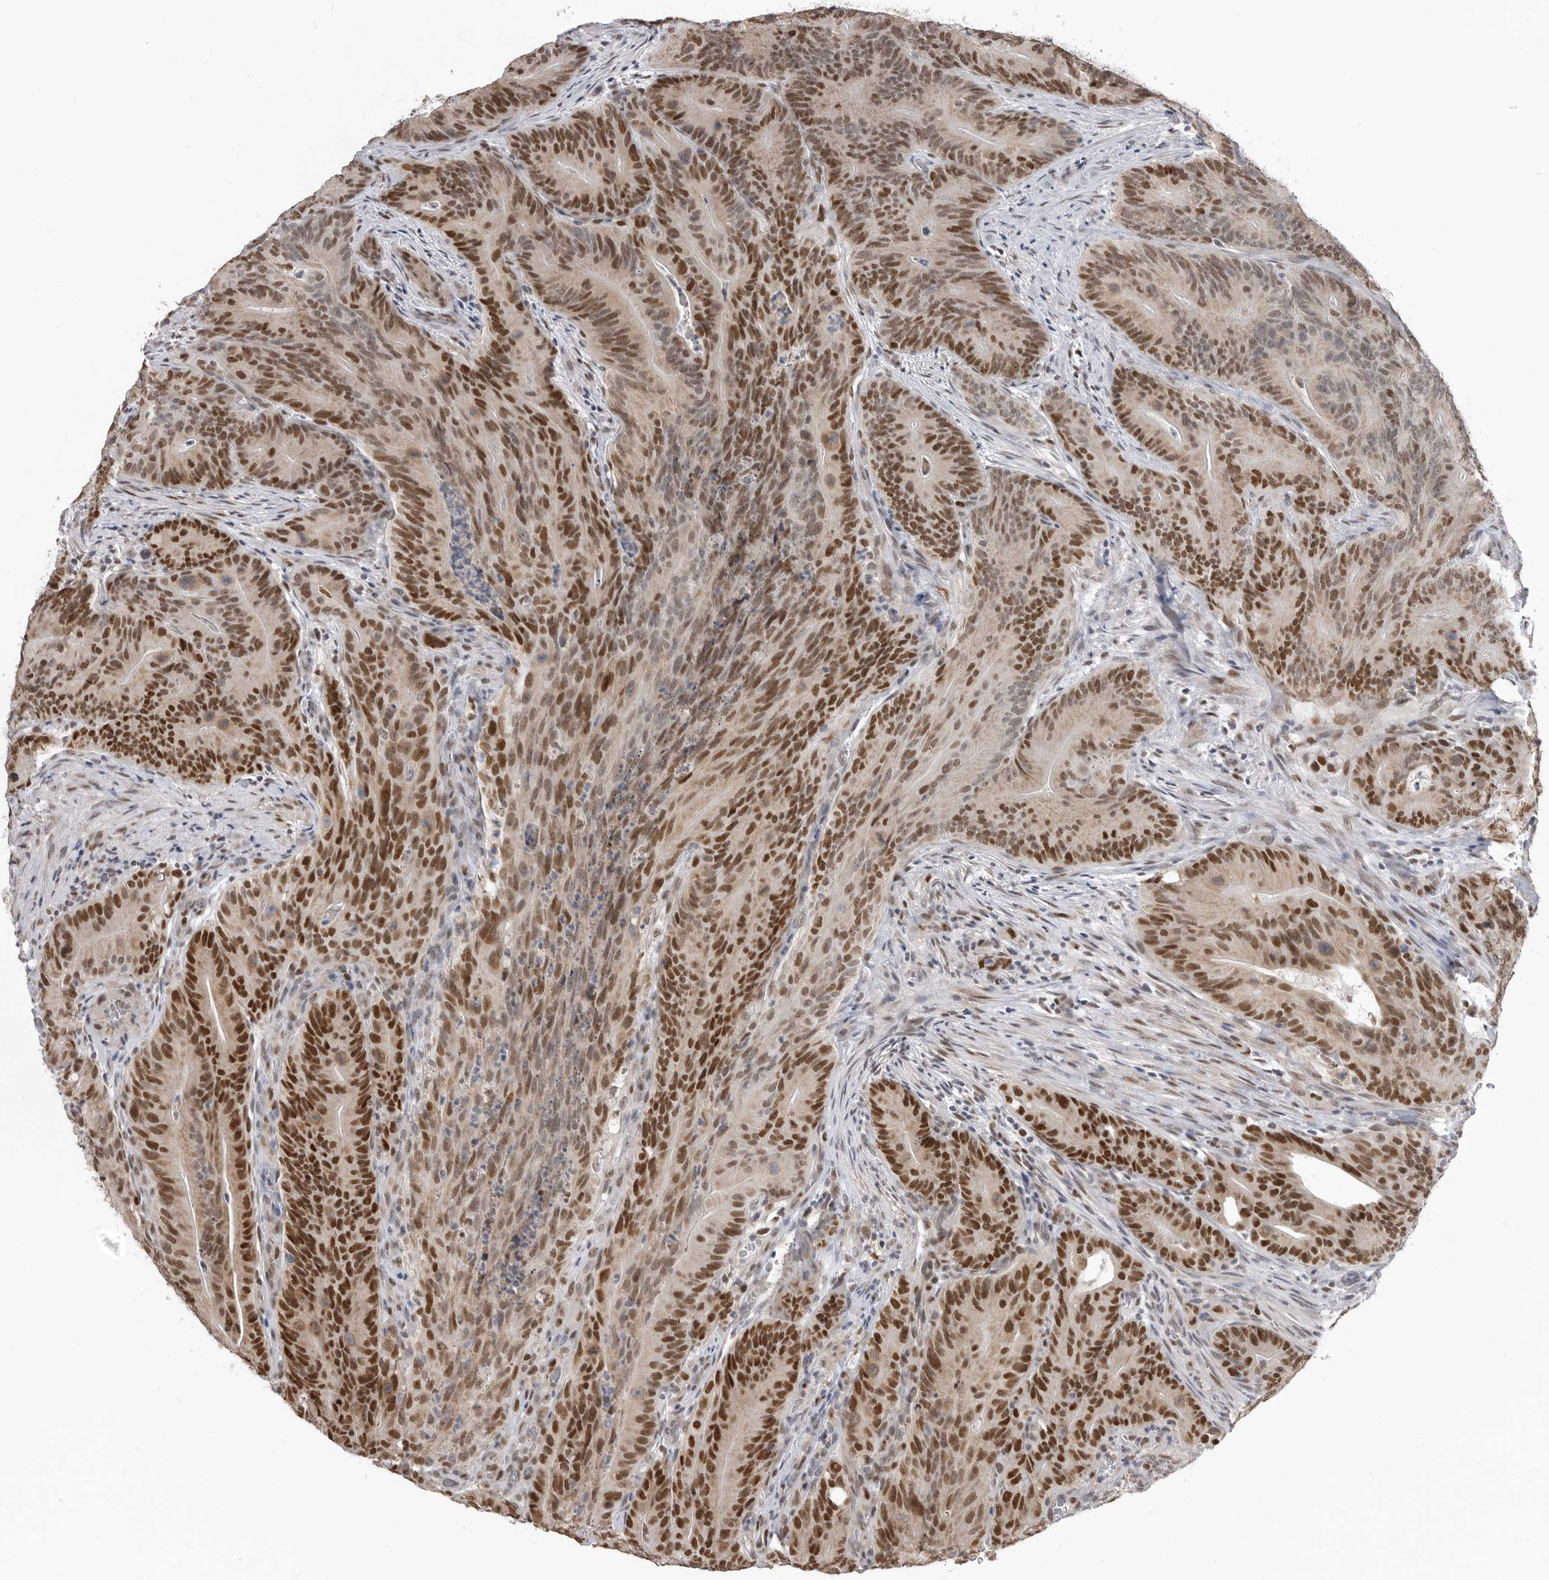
{"staining": {"intensity": "strong", "quantity": ">75%", "location": "nuclear"}, "tissue": "colorectal cancer", "cell_type": "Tumor cells", "image_type": "cancer", "snomed": [{"axis": "morphology", "description": "Normal tissue, NOS"}, {"axis": "topography", "description": "Colon"}], "caption": "A brown stain shows strong nuclear positivity of a protein in human colorectal cancer tumor cells.", "gene": "SMARCC1", "patient": {"sex": "female", "age": 82}}